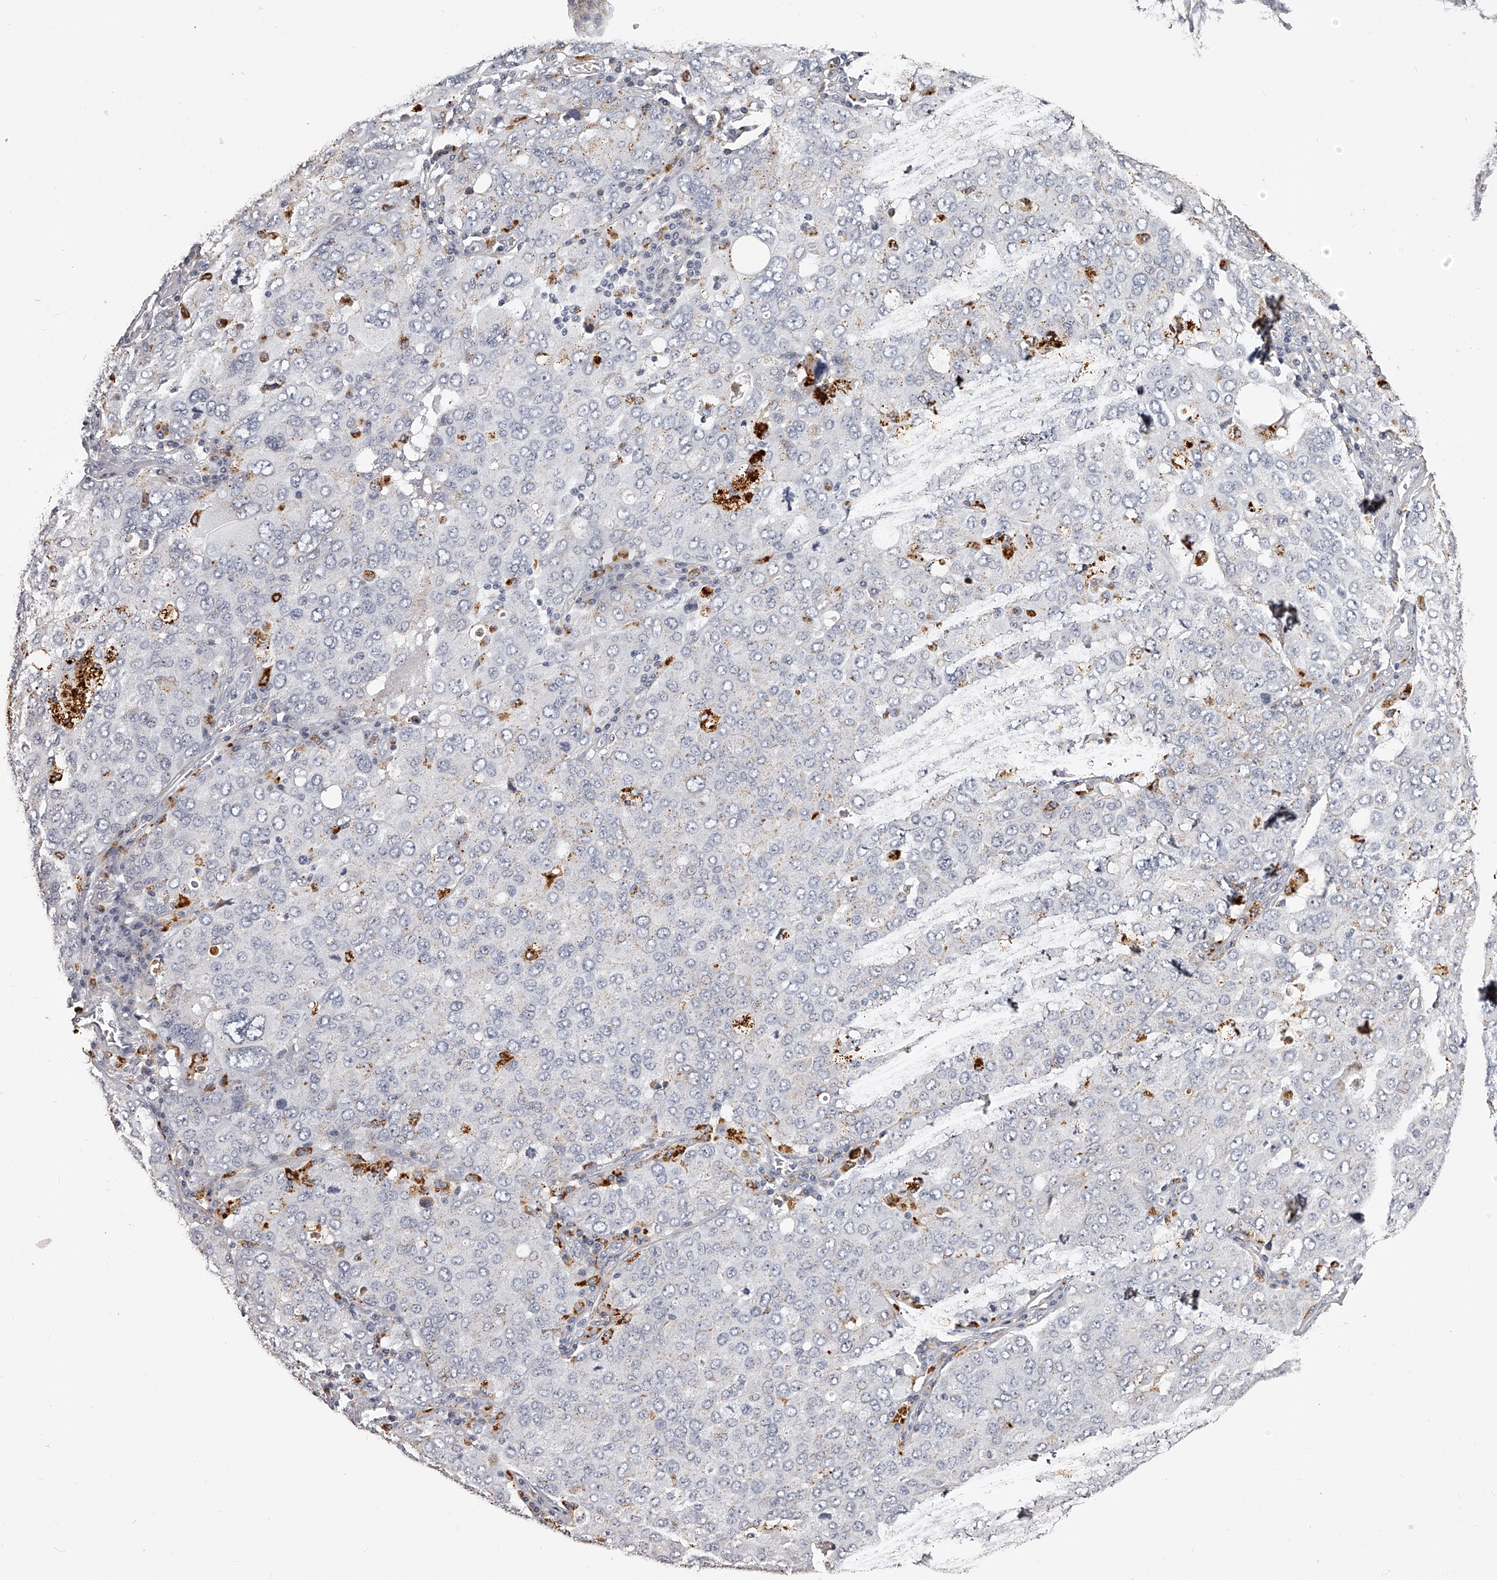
{"staining": {"intensity": "negative", "quantity": "none", "location": "none"}, "tissue": "ovarian cancer", "cell_type": "Tumor cells", "image_type": "cancer", "snomed": [{"axis": "morphology", "description": "Carcinoma, endometroid"}, {"axis": "topography", "description": "Ovary"}], "caption": "Tumor cells are negative for protein expression in human ovarian cancer (endometroid carcinoma).", "gene": "DMRT1", "patient": {"sex": "female", "age": 62}}